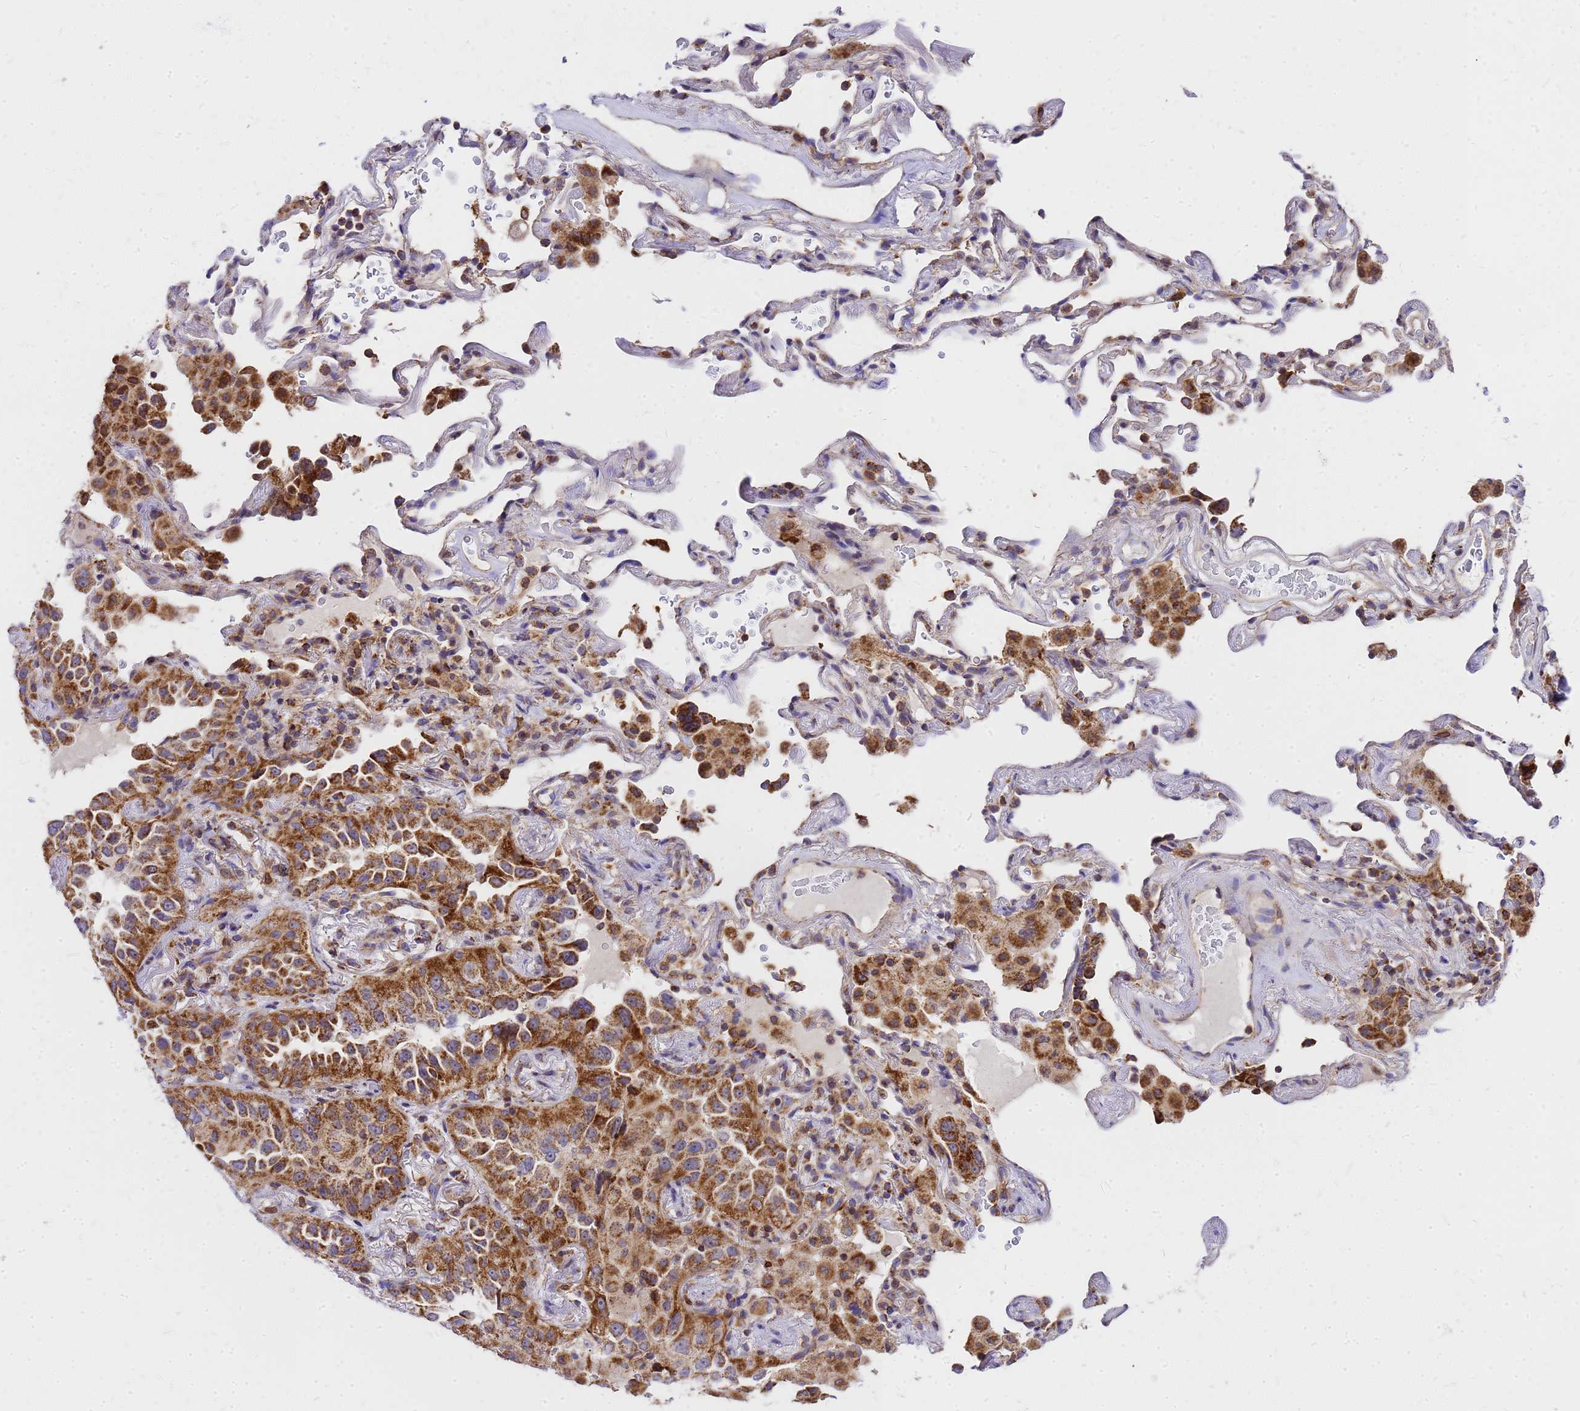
{"staining": {"intensity": "strong", "quantity": ">75%", "location": "cytoplasmic/membranous"}, "tissue": "lung cancer", "cell_type": "Tumor cells", "image_type": "cancer", "snomed": [{"axis": "morphology", "description": "Adenocarcinoma, NOS"}, {"axis": "topography", "description": "Lung"}], "caption": "Brown immunohistochemical staining in human adenocarcinoma (lung) displays strong cytoplasmic/membranous expression in approximately >75% of tumor cells.", "gene": "MRPS26", "patient": {"sex": "female", "age": 69}}